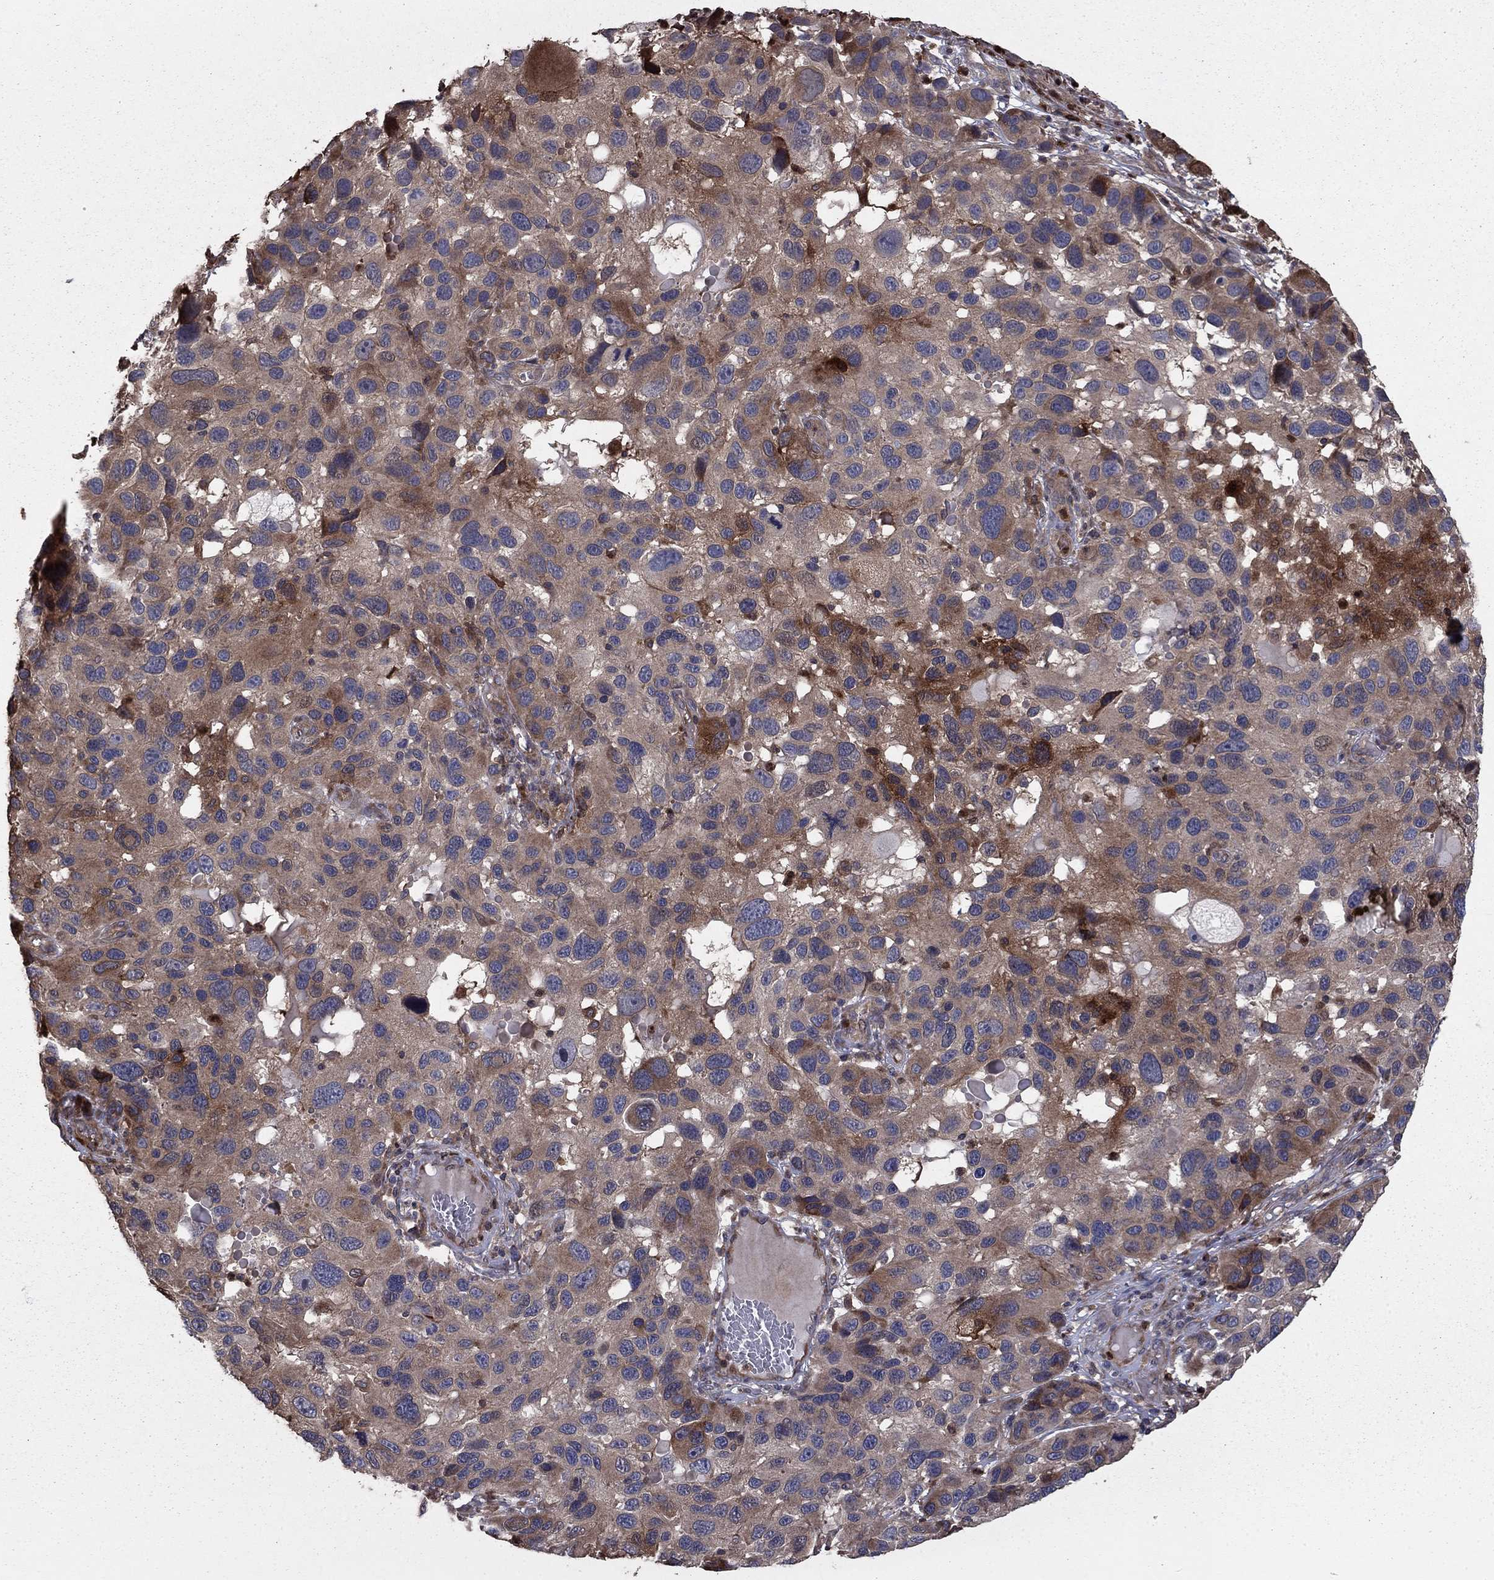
{"staining": {"intensity": "moderate", "quantity": "<25%", "location": "cytoplasmic/membranous"}, "tissue": "melanoma", "cell_type": "Tumor cells", "image_type": "cancer", "snomed": [{"axis": "morphology", "description": "Malignant melanoma, NOS"}, {"axis": "topography", "description": "Skin"}], "caption": "Brown immunohistochemical staining in malignant melanoma exhibits moderate cytoplasmic/membranous positivity in about <25% of tumor cells. (DAB IHC, brown staining for protein, blue staining for nuclei).", "gene": "GYG1", "patient": {"sex": "male", "age": 53}}